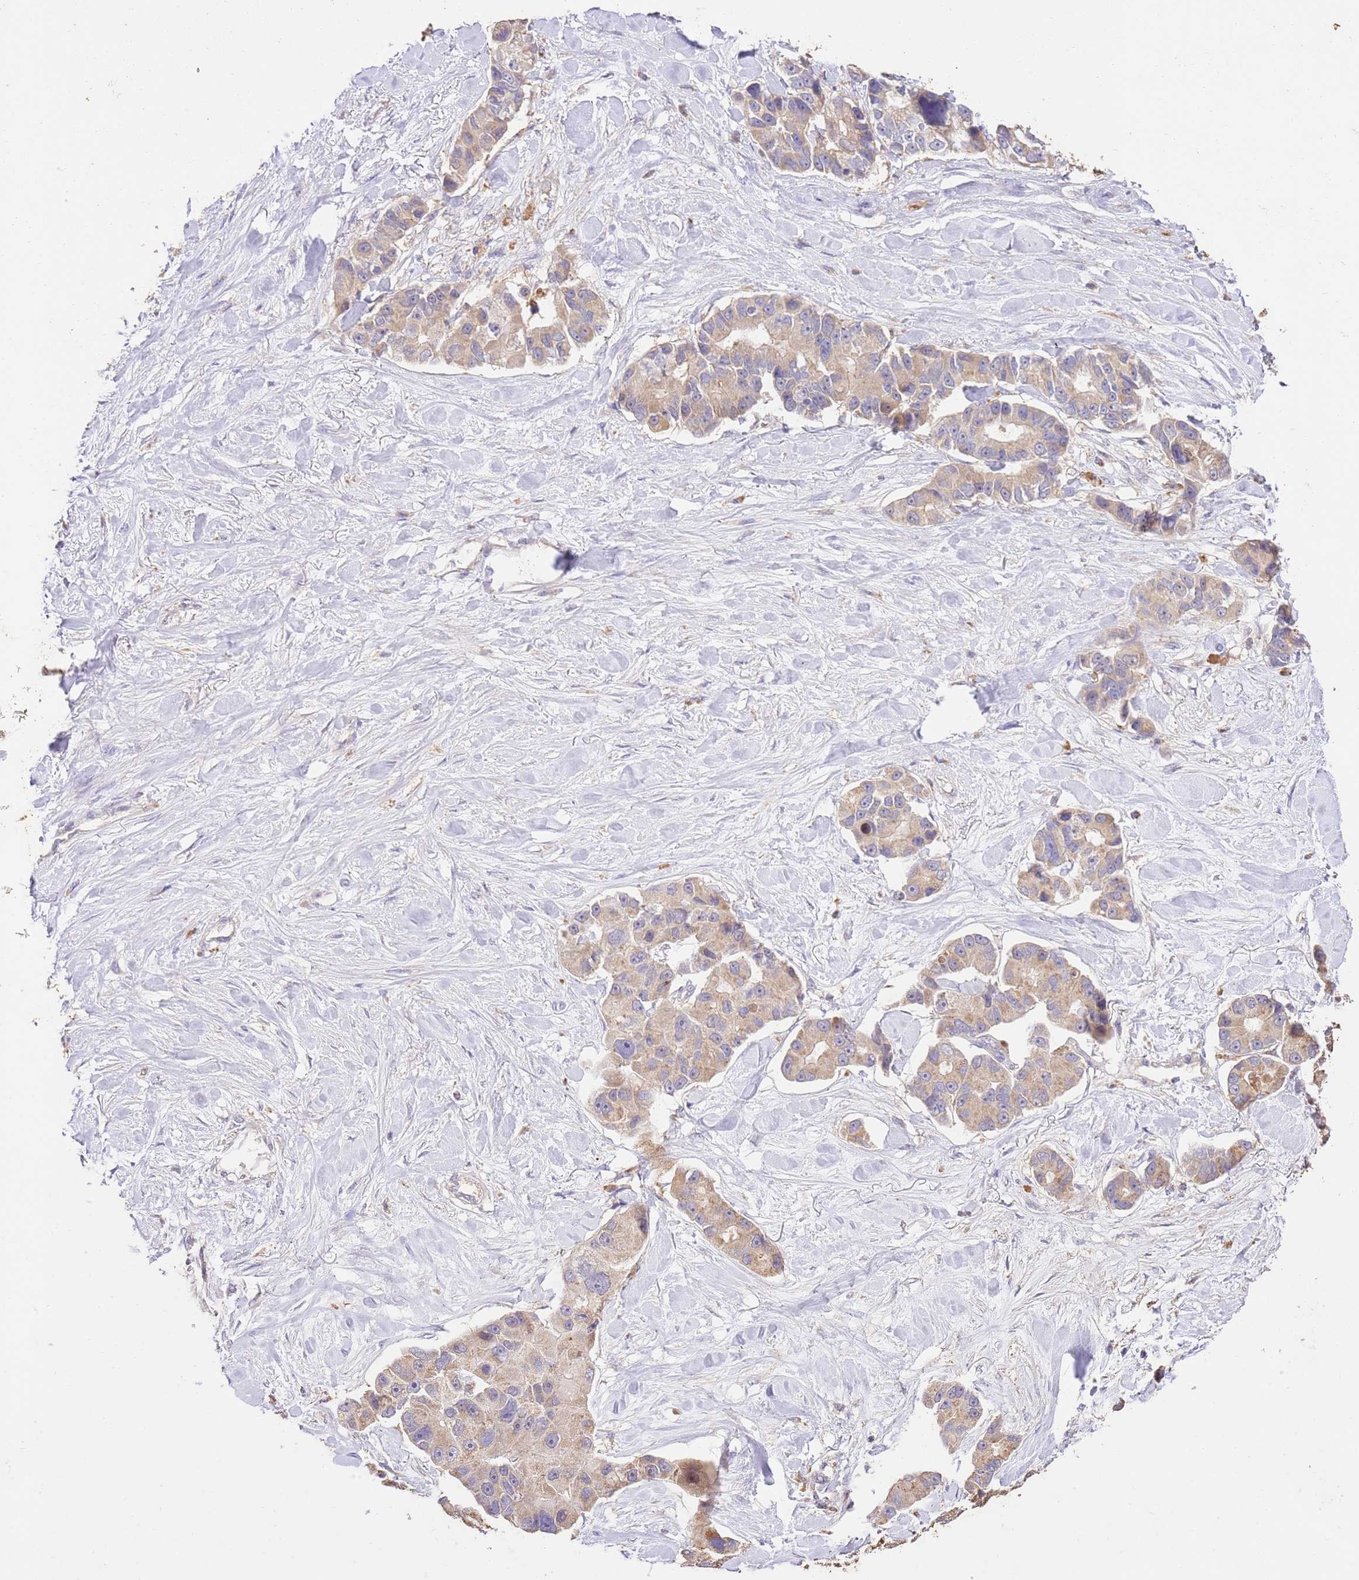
{"staining": {"intensity": "weak", "quantity": "25%-75%", "location": "cytoplasmic/membranous"}, "tissue": "lung cancer", "cell_type": "Tumor cells", "image_type": "cancer", "snomed": [{"axis": "morphology", "description": "Adenocarcinoma, NOS"}, {"axis": "topography", "description": "Lung"}], "caption": "Immunohistochemistry (DAB) staining of adenocarcinoma (lung) reveals weak cytoplasmic/membranous protein positivity in approximately 25%-75% of tumor cells.", "gene": "LRRC28", "patient": {"sex": "female", "age": 54}}